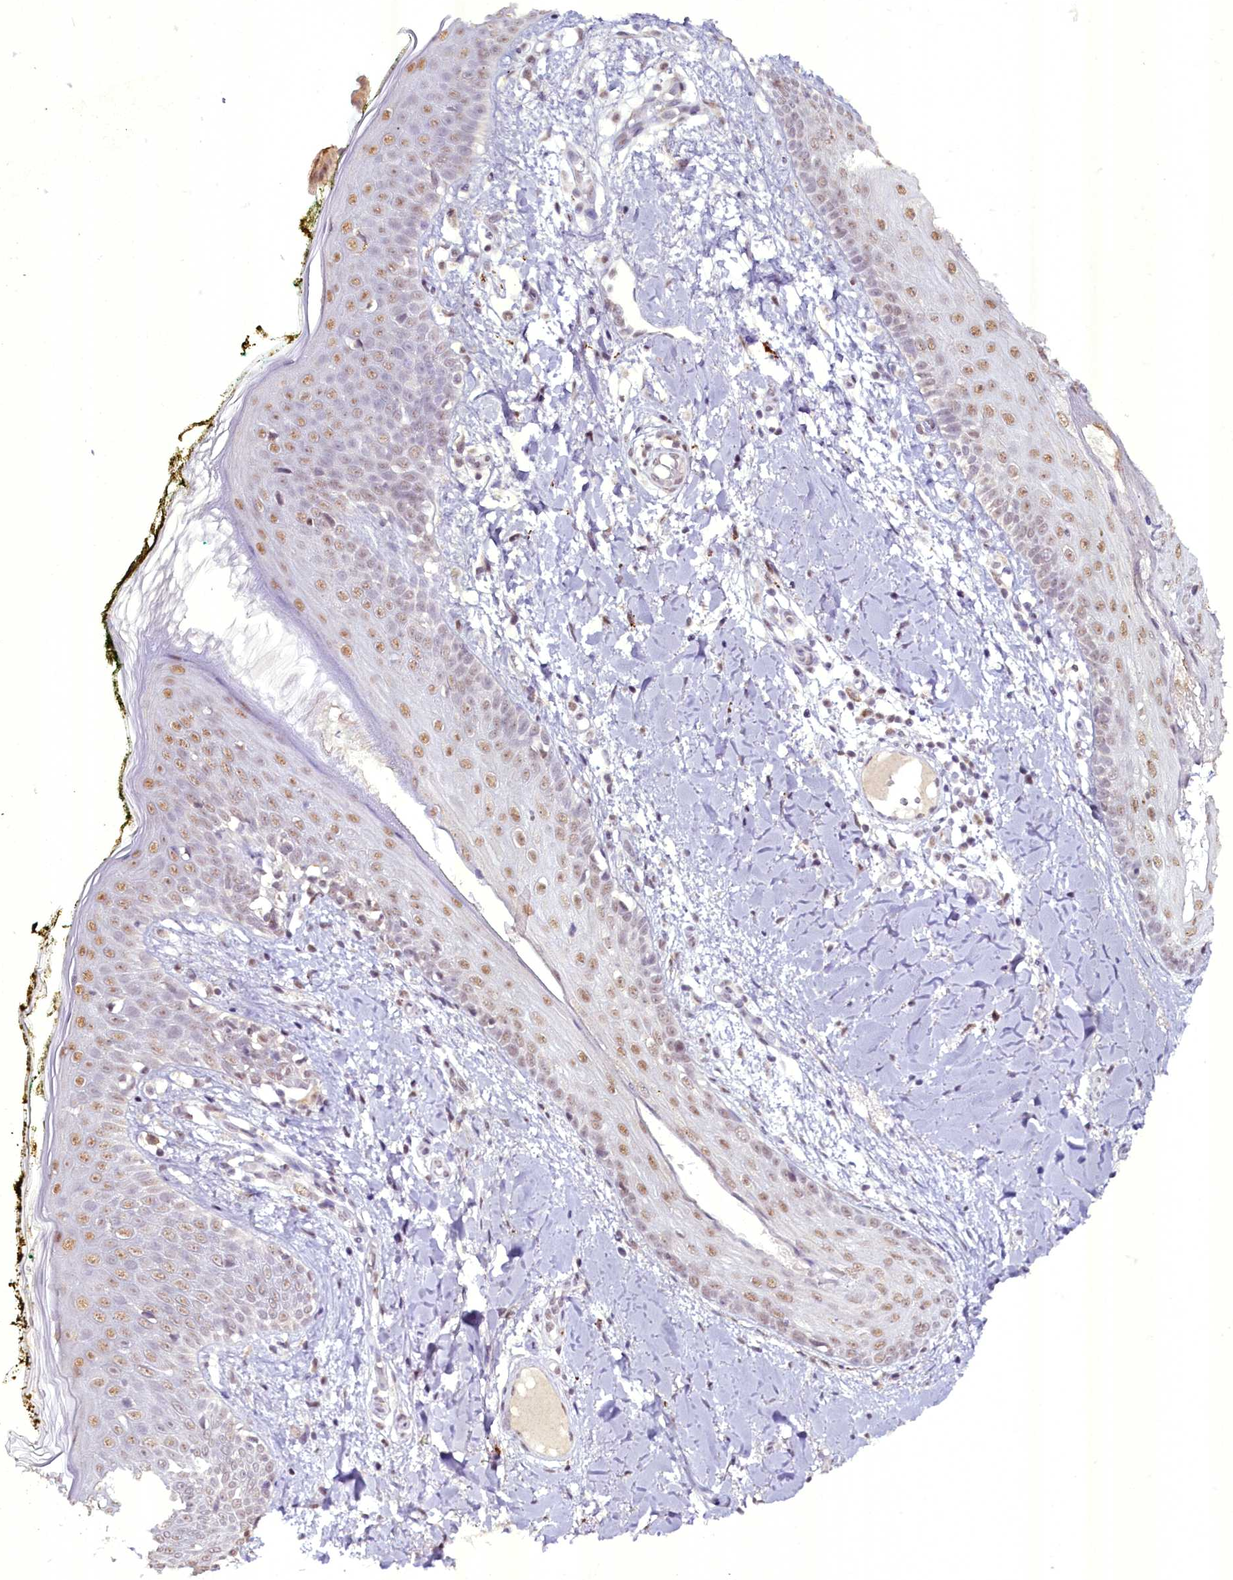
{"staining": {"intensity": "moderate", "quantity": ">75%", "location": "nuclear"}, "tissue": "skin", "cell_type": "Fibroblasts", "image_type": "normal", "snomed": [{"axis": "morphology", "description": "Normal tissue, NOS"}, {"axis": "topography", "description": "Skin"}], "caption": "Skin stained with DAB IHC displays medium levels of moderate nuclear positivity in approximately >75% of fibroblasts.", "gene": "NCBP1", "patient": {"sex": "female", "age": 34}}